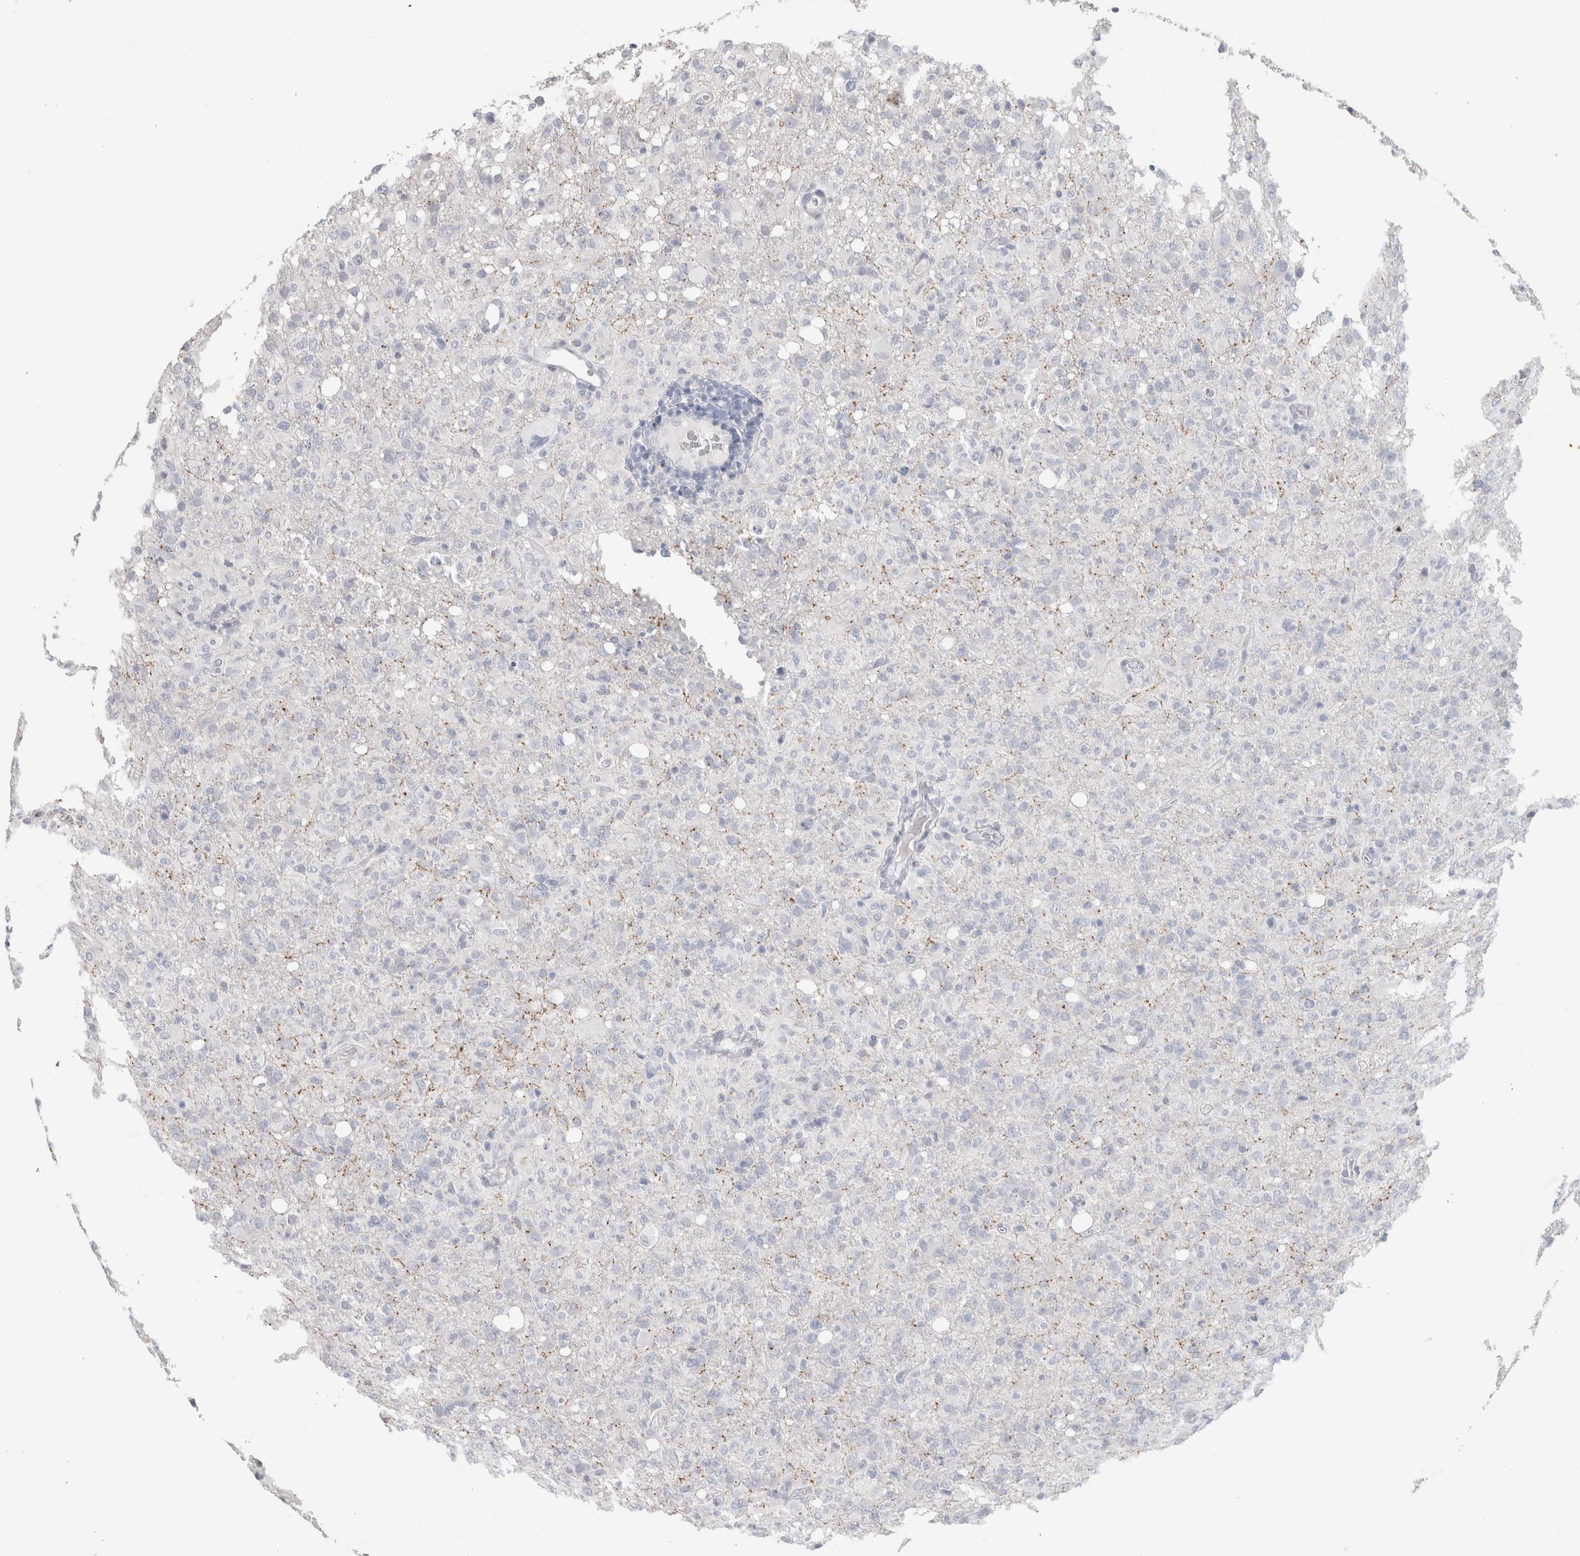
{"staining": {"intensity": "negative", "quantity": "none", "location": "none"}, "tissue": "glioma", "cell_type": "Tumor cells", "image_type": "cancer", "snomed": [{"axis": "morphology", "description": "Glioma, malignant, High grade"}, {"axis": "topography", "description": "Brain"}], "caption": "Malignant glioma (high-grade) was stained to show a protein in brown. There is no significant staining in tumor cells.", "gene": "SLC6A1", "patient": {"sex": "female", "age": 57}}